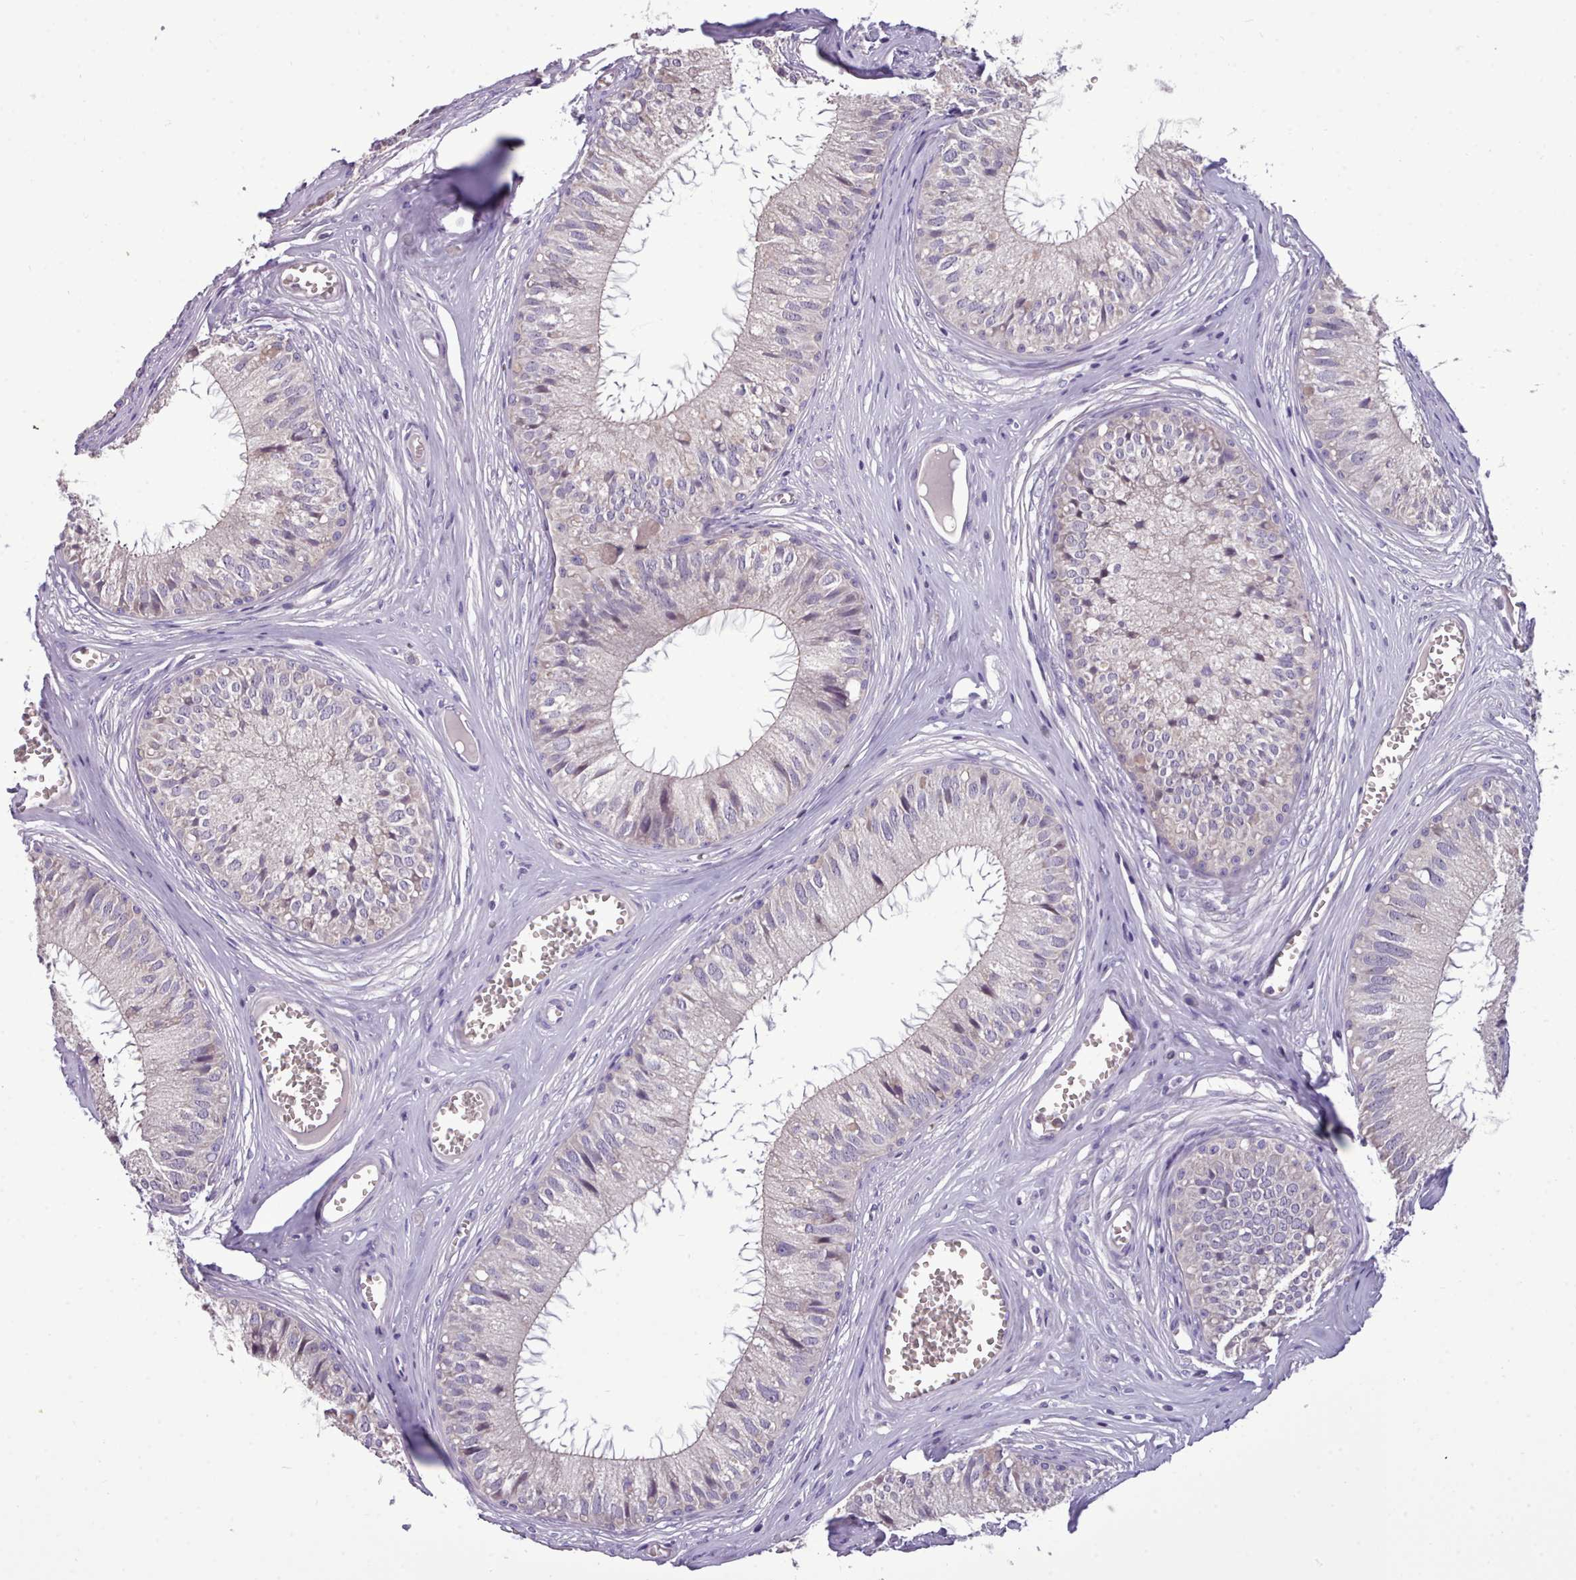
{"staining": {"intensity": "negative", "quantity": "none", "location": "none"}, "tissue": "epididymis", "cell_type": "Glandular cells", "image_type": "normal", "snomed": [{"axis": "morphology", "description": "Normal tissue, NOS"}, {"axis": "topography", "description": "Epididymis"}], "caption": "The histopathology image exhibits no staining of glandular cells in benign epididymis.", "gene": "KCTD16", "patient": {"sex": "male", "age": 36}}